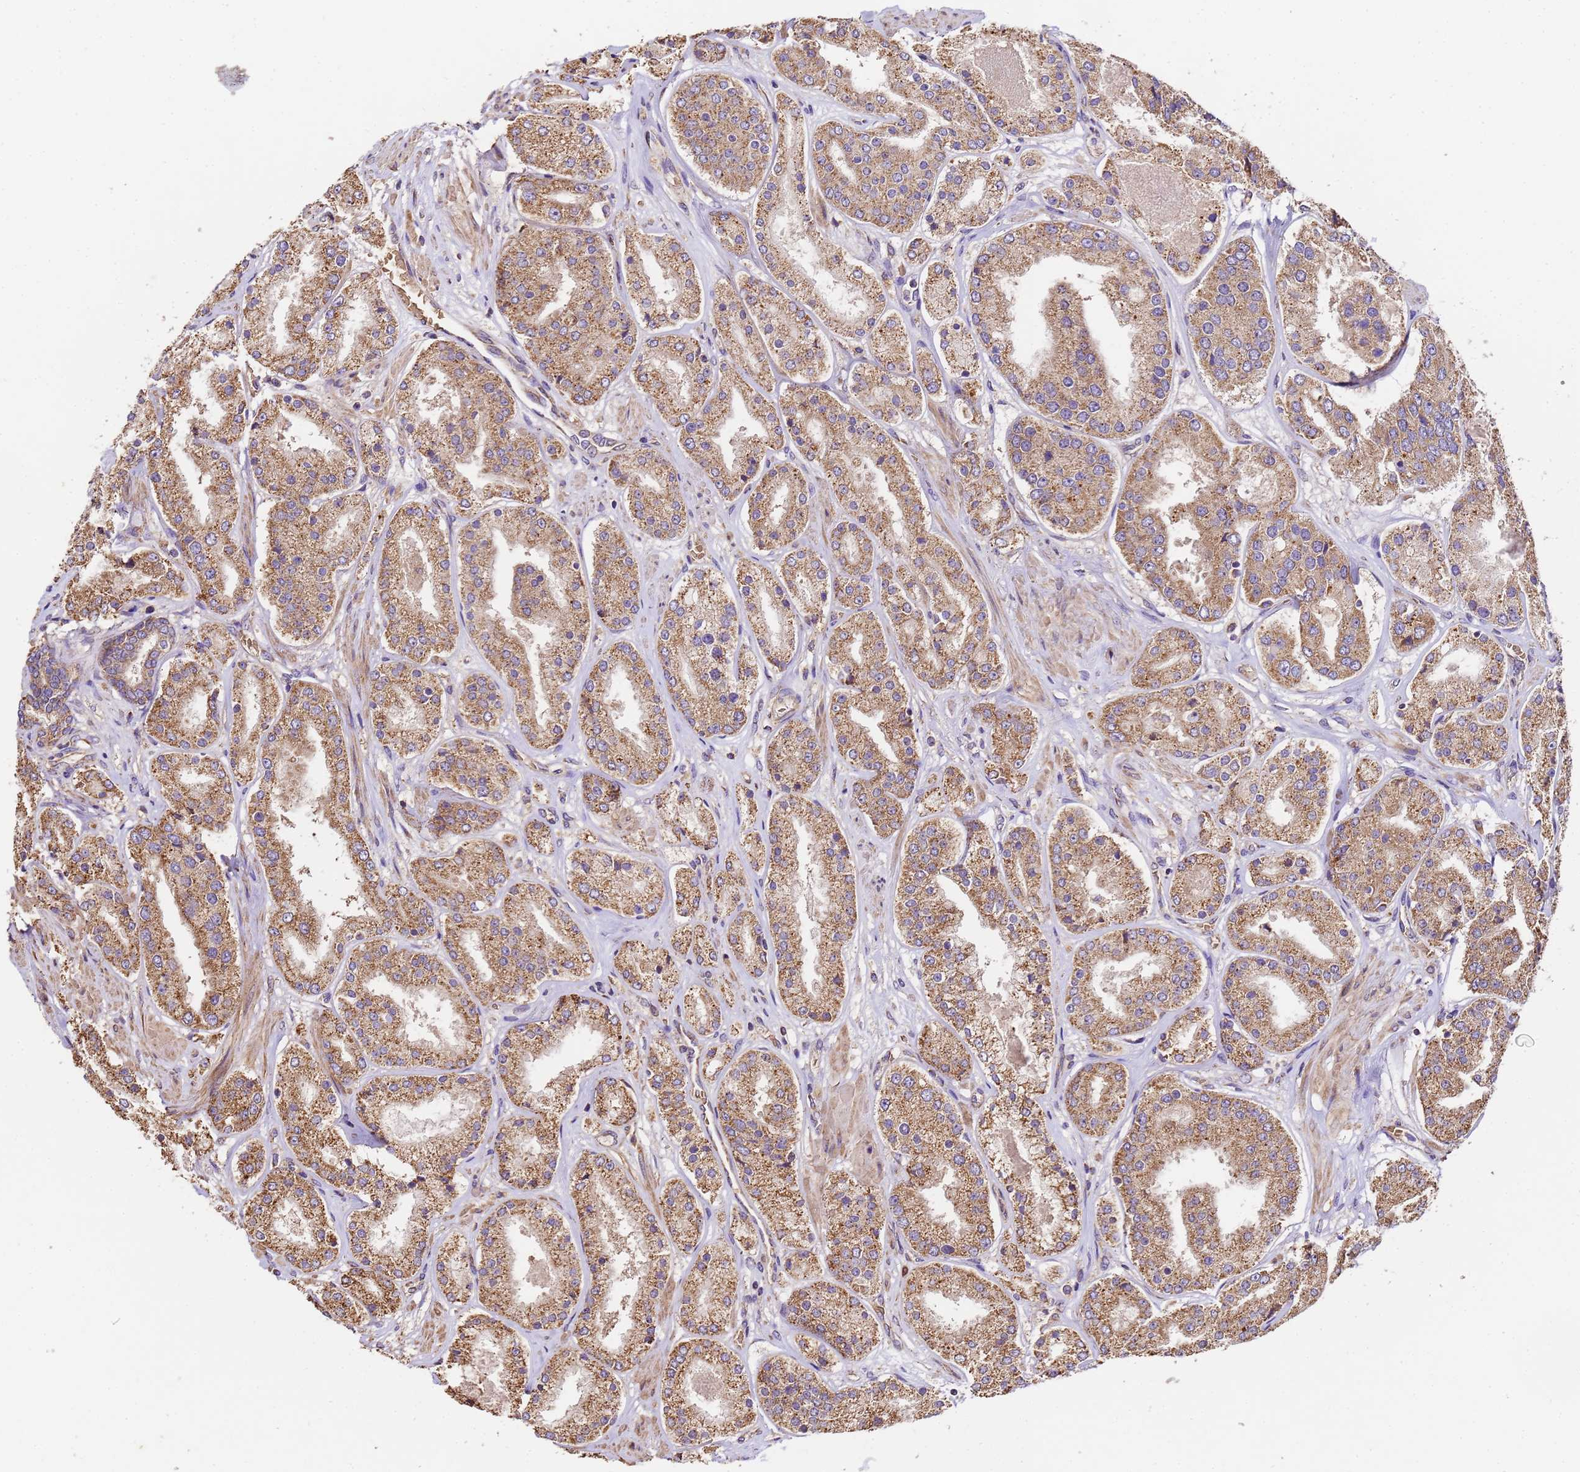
{"staining": {"intensity": "strong", "quantity": ">75%", "location": "cytoplasmic/membranous"}, "tissue": "prostate cancer", "cell_type": "Tumor cells", "image_type": "cancer", "snomed": [{"axis": "morphology", "description": "Adenocarcinoma, High grade"}, {"axis": "topography", "description": "Prostate"}], "caption": "IHC staining of prostate adenocarcinoma (high-grade), which exhibits high levels of strong cytoplasmic/membranous positivity in approximately >75% of tumor cells indicating strong cytoplasmic/membranous protein staining. The staining was performed using DAB (3,3'-diaminobenzidine) (brown) for protein detection and nuclei were counterstained in hematoxylin (blue).", "gene": "LRRIQ1", "patient": {"sex": "male", "age": 63}}